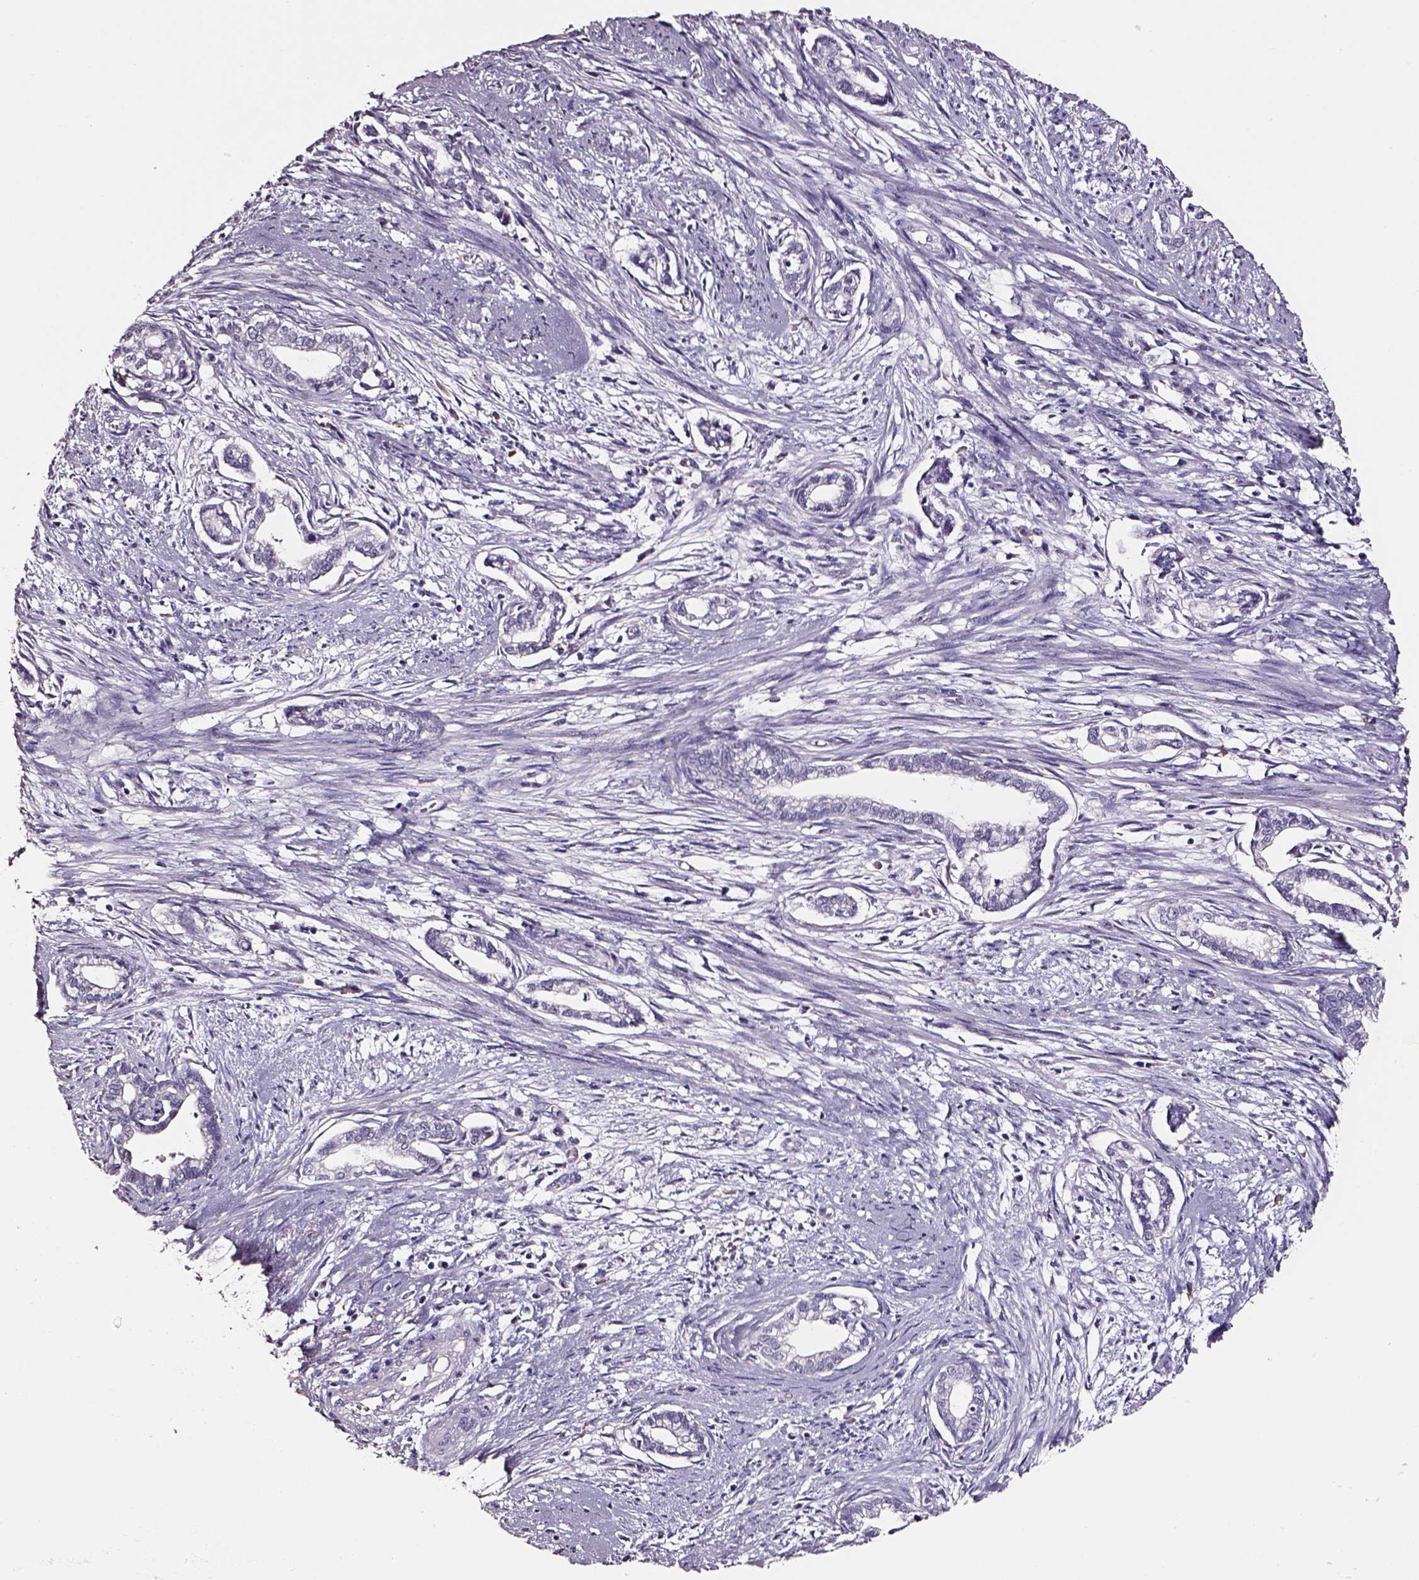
{"staining": {"intensity": "negative", "quantity": "none", "location": "none"}, "tissue": "cervical cancer", "cell_type": "Tumor cells", "image_type": "cancer", "snomed": [{"axis": "morphology", "description": "Adenocarcinoma, NOS"}, {"axis": "topography", "description": "Cervix"}], "caption": "The image reveals no significant expression in tumor cells of adenocarcinoma (cervical). Nuclei are stained in blue.", "gene": "SMIM17", "patient": {"sex": "female", "age": 62}}